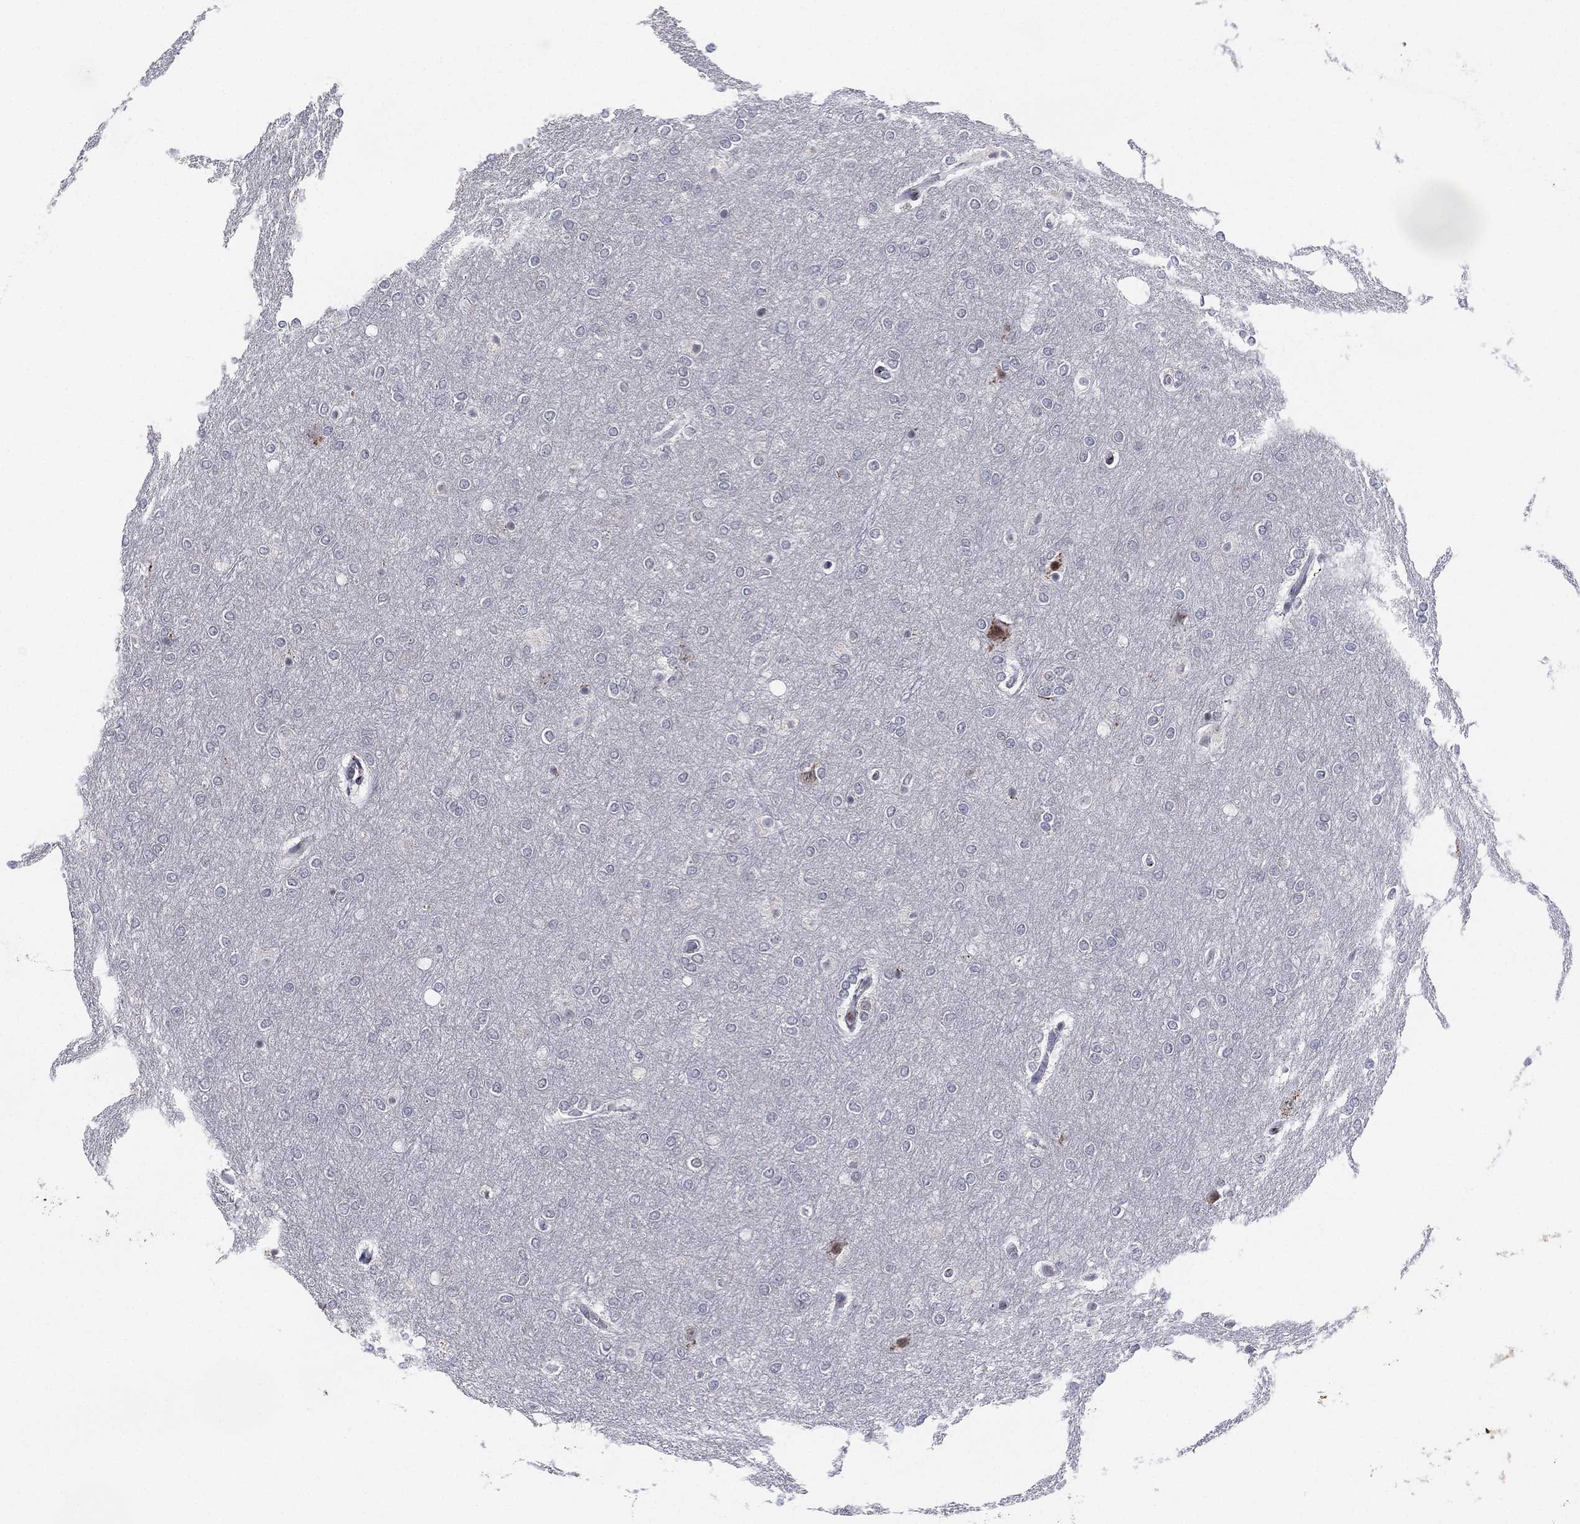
{"staining": {"intensity": "negative", "quantity": "none", "location": "none"}, "tissue": "glioma", "cell_type": "Tumor cells", "image_type": "cancer", "snomed": [{"axis": "morphology", "description": "Glioma, malignant, High grade"}, {"axis": "topography", "description": "Brain"}], "caption": "High magnification brightfield microscopy of malignant glioma (high-grade) stained with DAB (brown) and counterstained with hematoxylin (blue): tumor cells show no significant staining.", "gene": "CD177", "patient": {"sex": "female", "age": 61}}